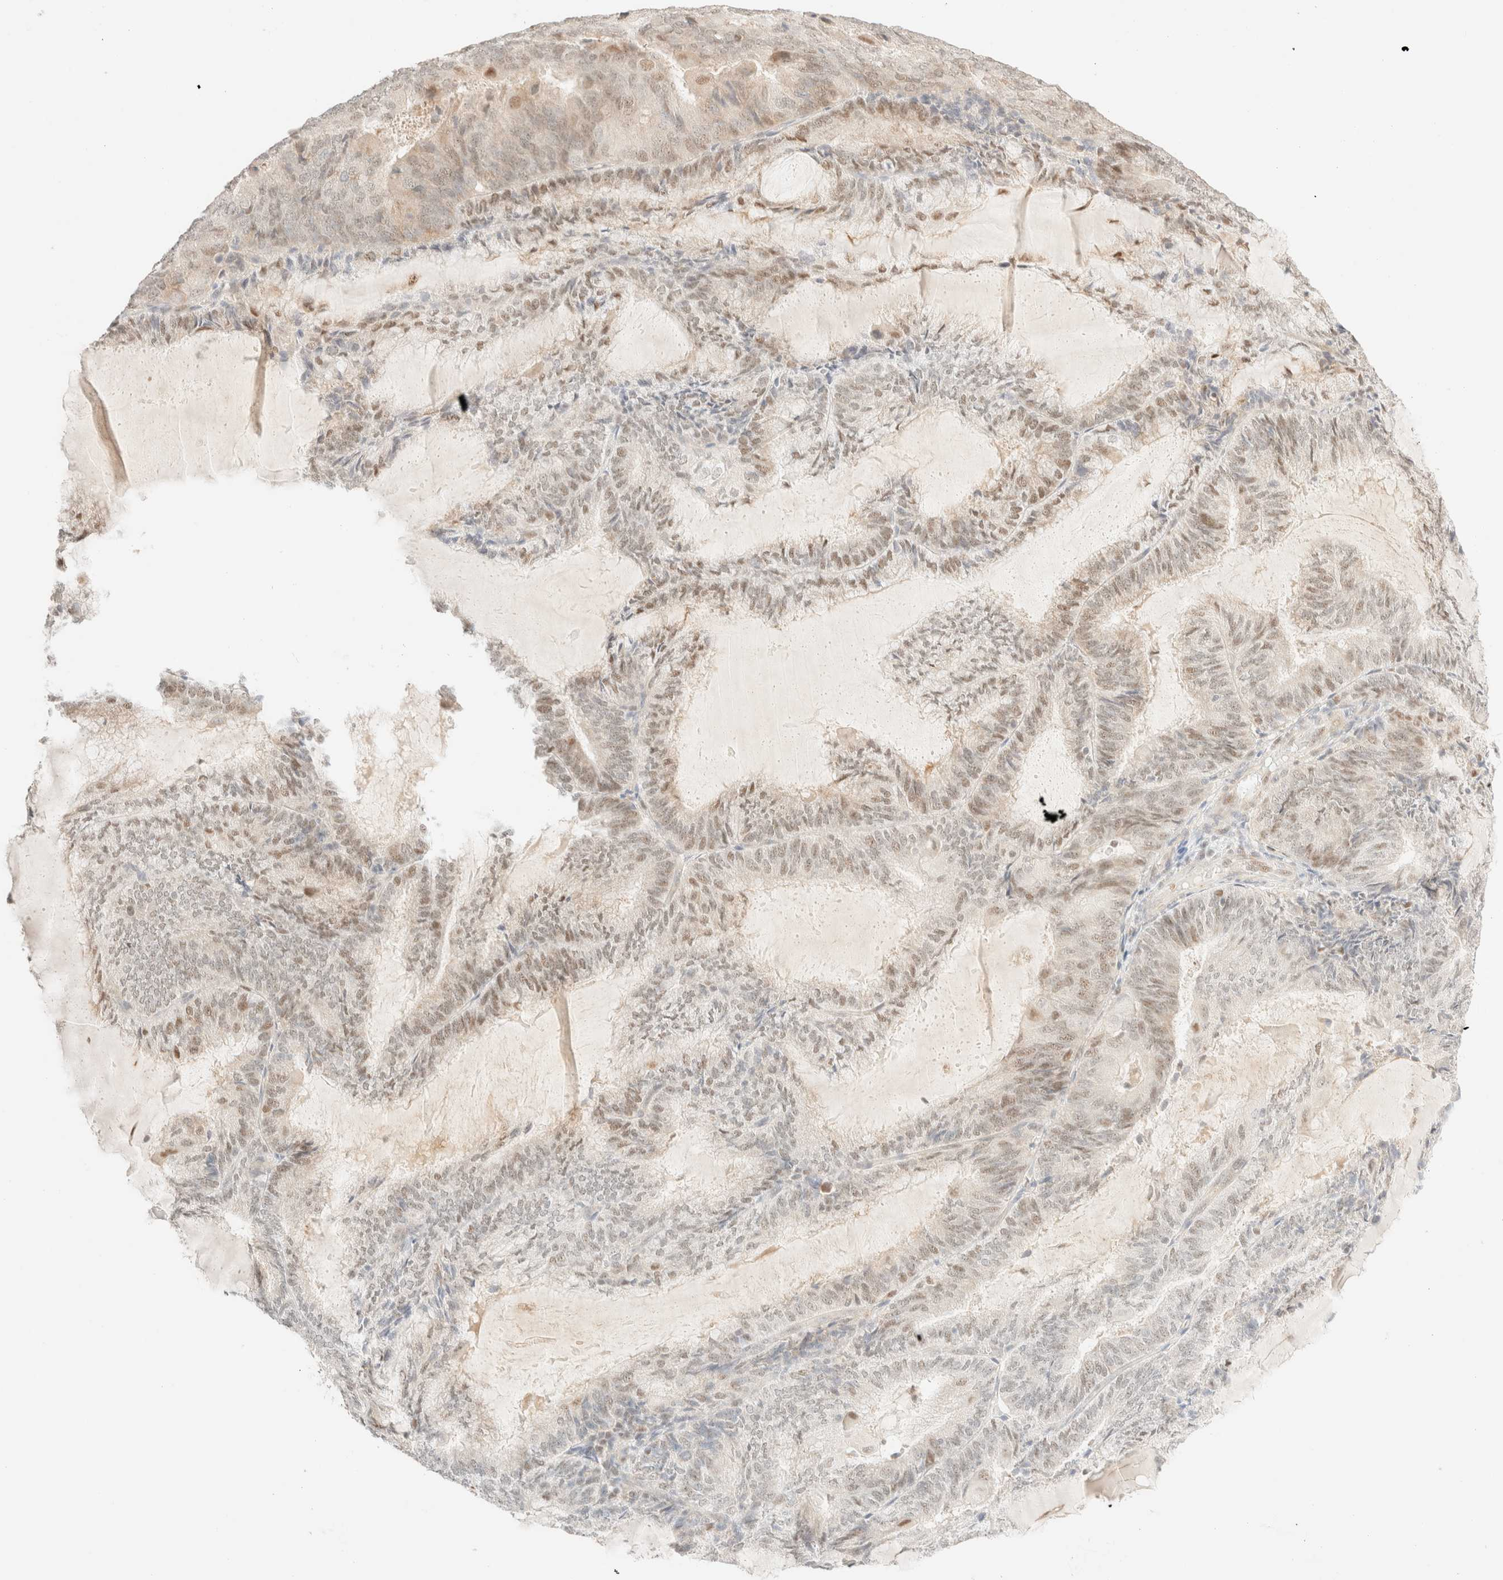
{"staining": {"intensity": "weak", "quantity": ">75%", "location": "nuclear"}, "tissue": "endometrial cancer", "cell_type": "Tumor cells", "image_type": "cancer", "snomed": [{"axis": "morphology", "description": "Adenocarcinoma, NOS"}, {"axis": "topography", "description": "Endometrium"}], "caption": "High-power microscopy captured an immunohistochemistry photomicrograph of endometrial cancer (adenocarcinoma), revealing weak nuclear positivity in approximately >75% of tumor cells.", "gene": "TSR1", "patient": {"sex": "female", "age": 81}}